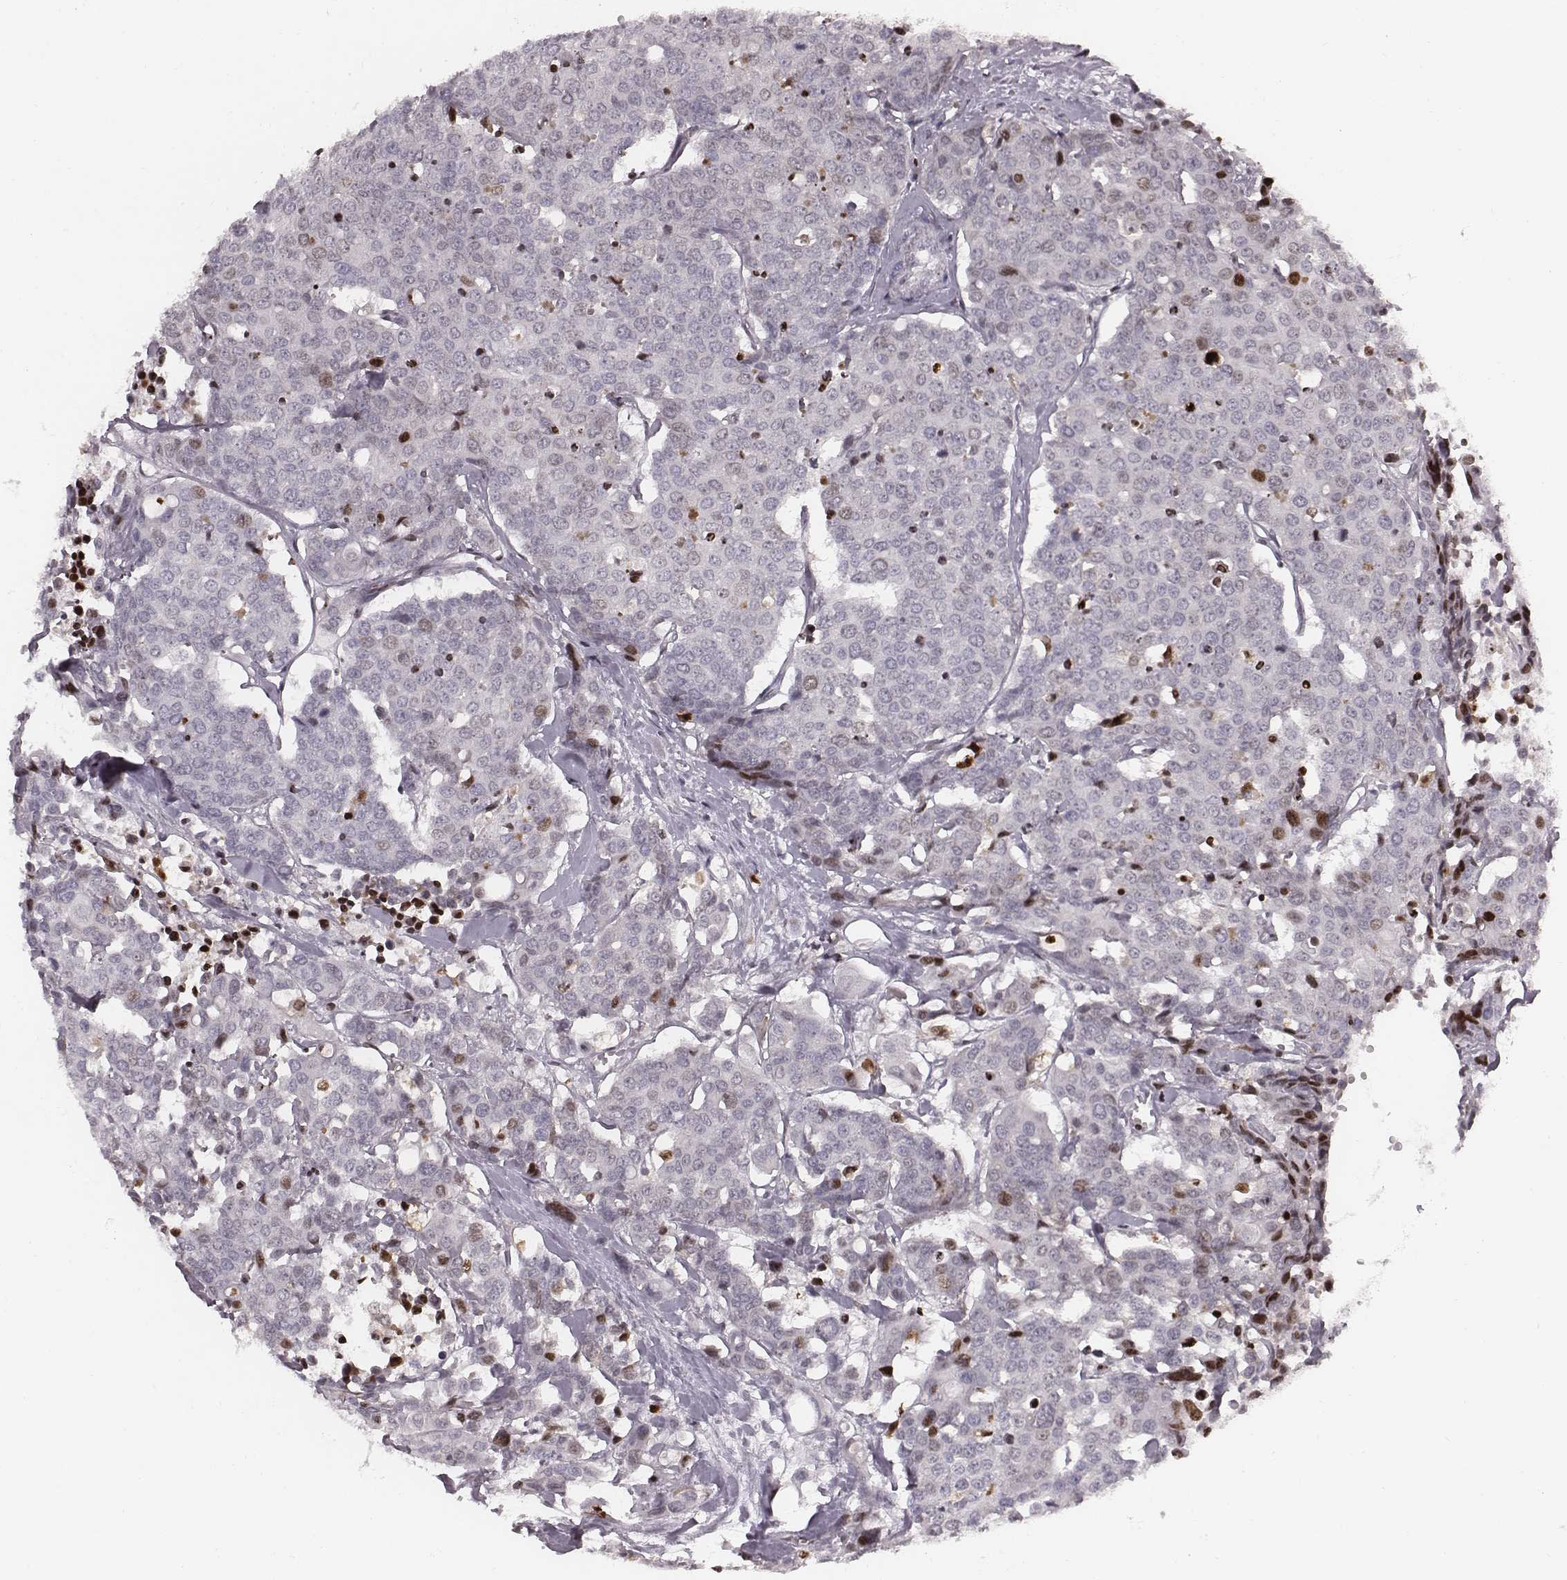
{"staining": {"intensity": "negative", "quantity": "none", "location": "none"}, "tissue": "carcinoid", "cell_type": "Tumor cells", "image_type": "cancer", "snomed": [{"axis": "morphology", "description": "Carcinoid, malignant, NOS"}, {"axis": "topography", "description": "Colon"}], "caption": "This is an immunohistochemistry histopathology image of carcinoid. There is no expression in tumor cells.", "gene": "NDC1", "patient": {"sex": "male", "age": 81}}